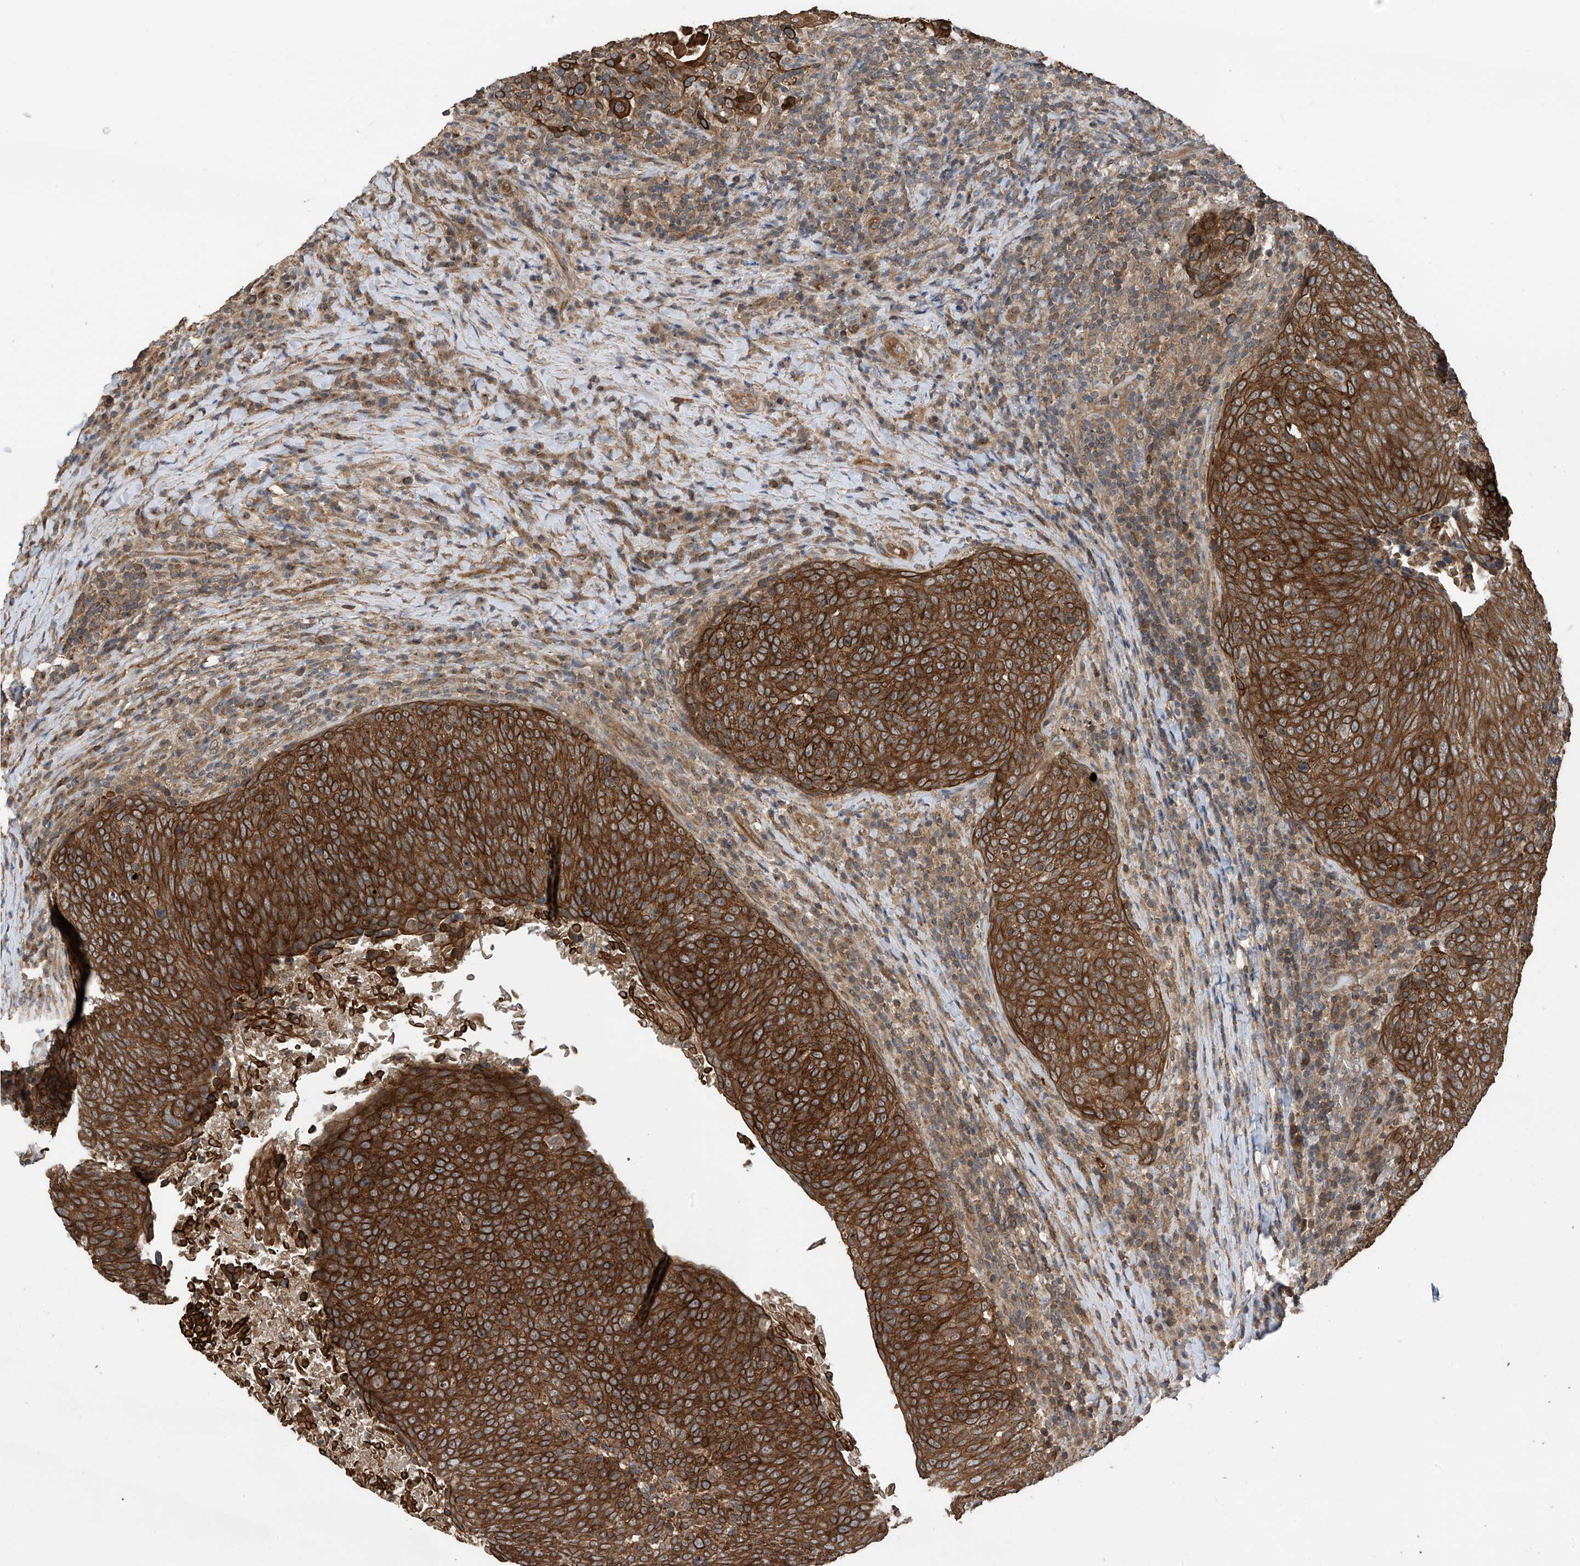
{"staining": {"intensity": "strong", "quantity": ">75%", "location": "cytoplasmic/membranous"}, "tissue": "head and neck cancer", "cell_type": "Tumor cells", "image_type": "cancer", "snomed": [{"axis": "morphology", "description": "Squamous cell carcinoma, NOS"}, {"axis": "morphology", "description": "Squamous cell carcinoma, metastatic, NOS"}, {"axis": "topography", "description": "Lymph node"}, {"axis": "topography", "description": "Head-Neck"}], "caption": "Immunohistochemical staining of human metastatic squamous cell carcinoma (head and neck) reveals high levels of strong cytoplasmic/membranous protein expression in approximately >75% of tumor cells.", "gene": "RPAIN", "patient": {"sex": "male", "age": 62}}